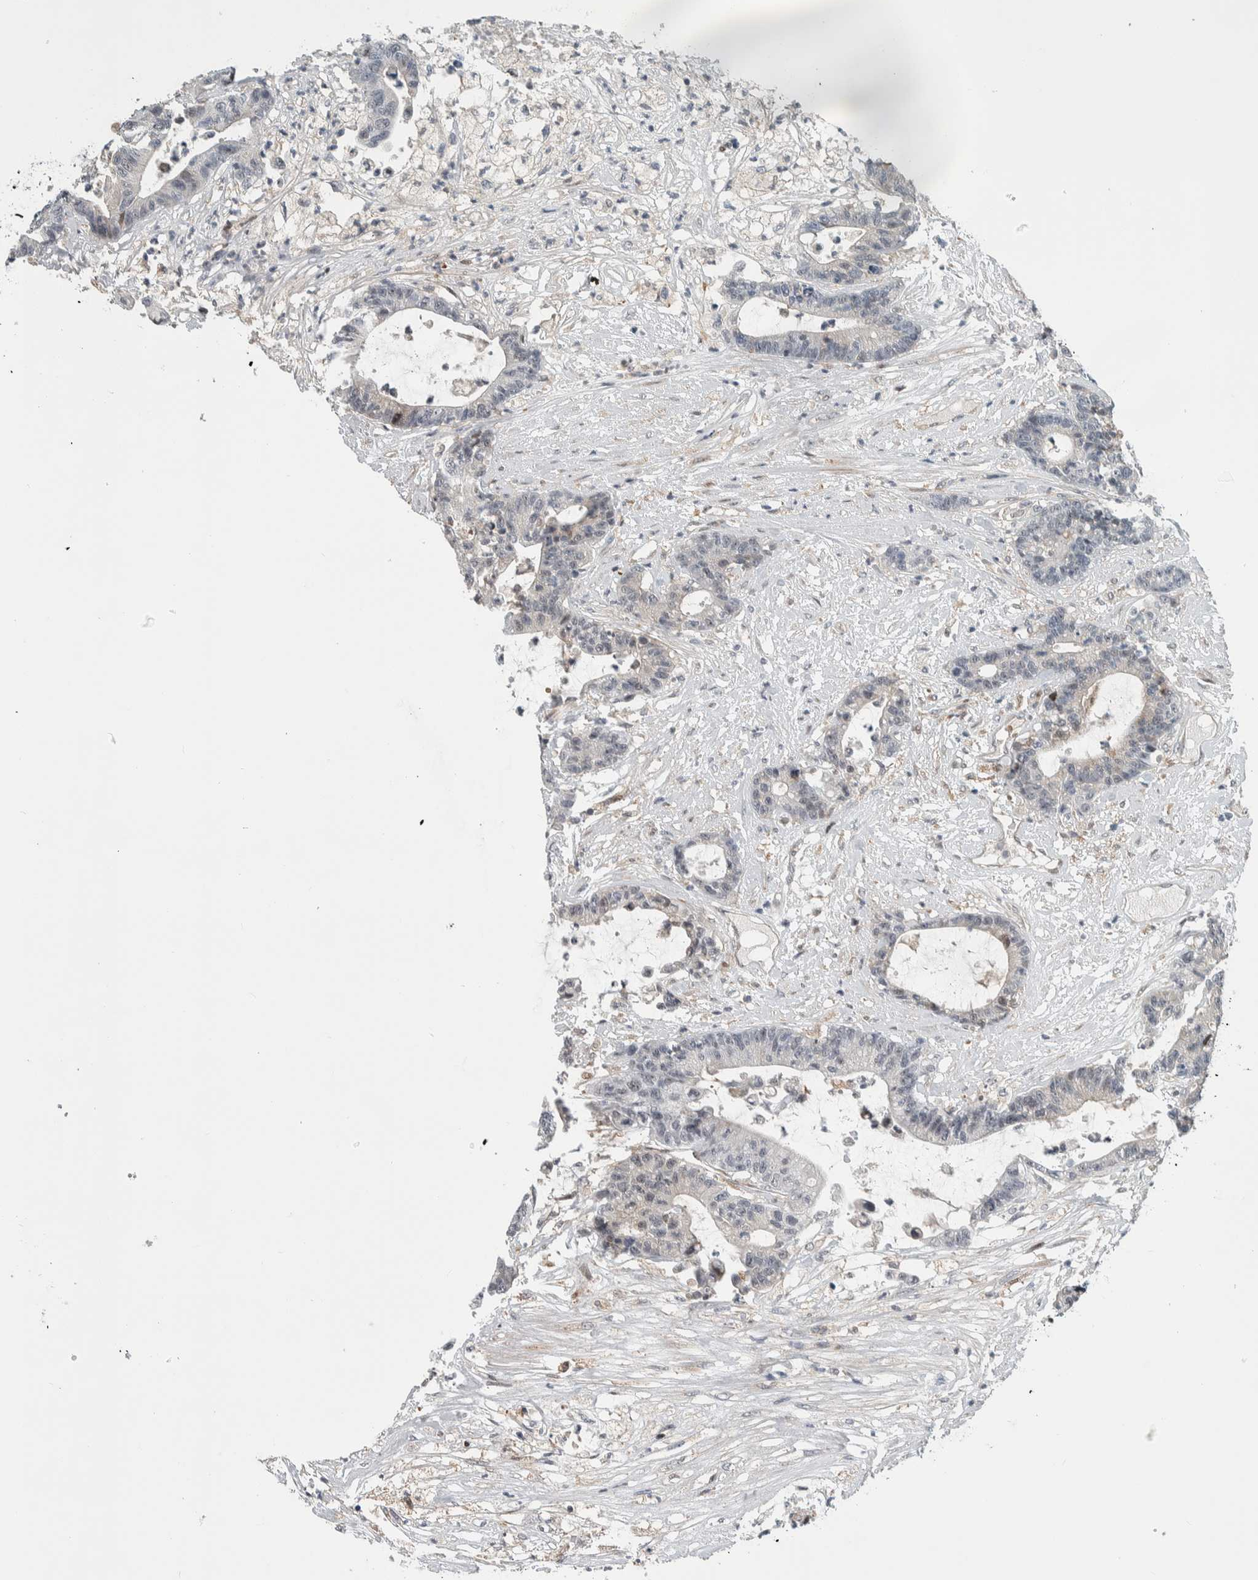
{"staining": {"intensity": "negative", "quantity": "none", "location": "none"}, "tissue": "colorectal cancer", "cell_type": "Tumor cells", "image_type": "cancer", "snomed": [{"axis": "morphology", "description": "Adenocarcinoma, NOS"}, {"axis": "topography", "description": "Colon"}], "caption": "This image is of colorectal adenocarcinoma stained with IHC to label a protein in brown with the nuclei are counter-stained blue. There is no positivity in tumor cells.", "gene": "MSL1", "patient": {"sex": "female", "age": 84}}